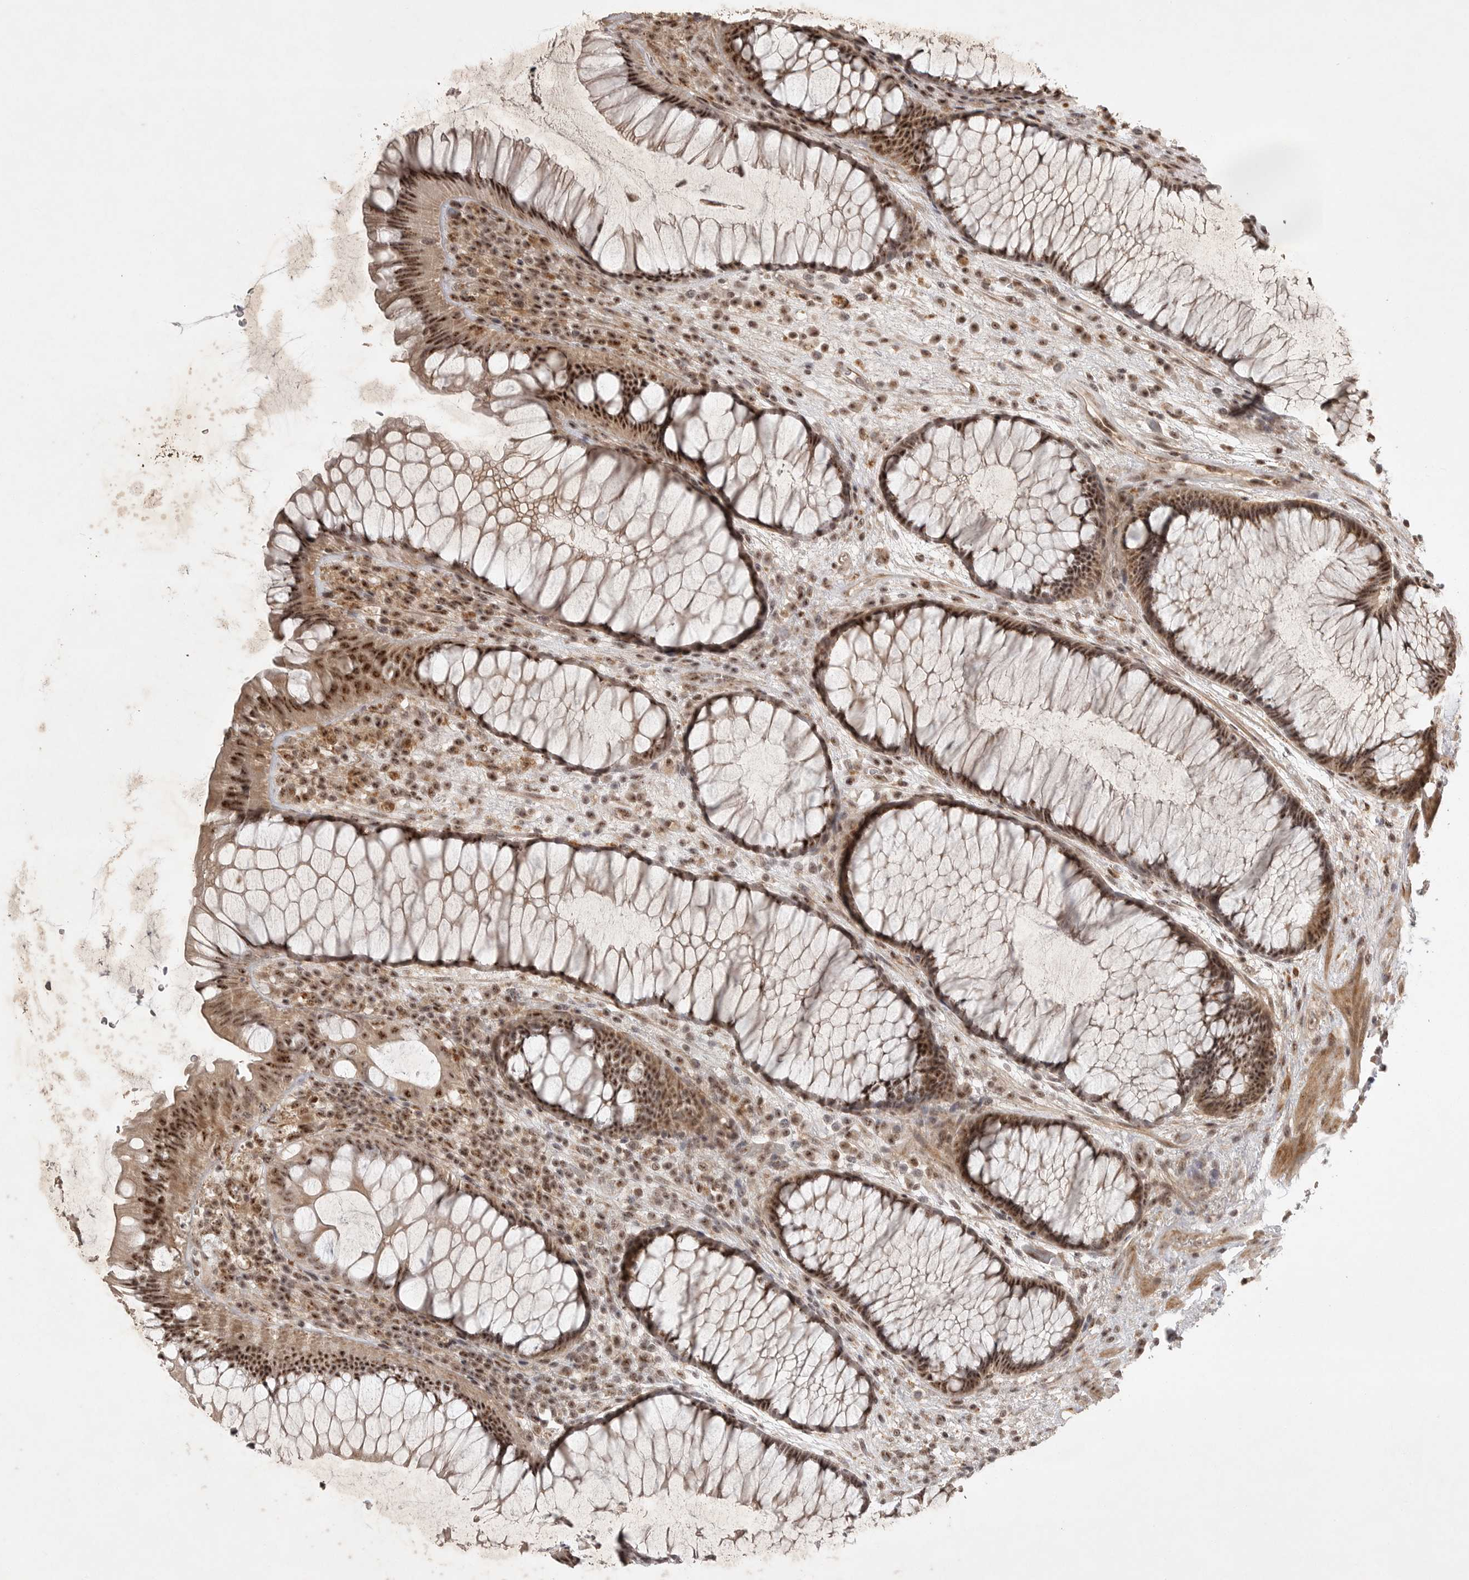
{"staining": {"intensity": "strong", "quantity": ">75%", "location": "cytoplasmic/membranous,nuclear"}, "tissue": "rectum", "cell_type": "Glandular cells", "image_type": "normal", "snomed": [{"axis": "morphology", "description": "Normal tissue, NOS"}, {"axis": "topography", "description": "Rectum"}], "caption": "Protein staining of unremarkable rectum demonstrates strong cytoplasmic/membranous,nuclear staining in about >75% of glandular cells.", "gene": "POMP", "patient": {"sex": "male", "age": 51}}